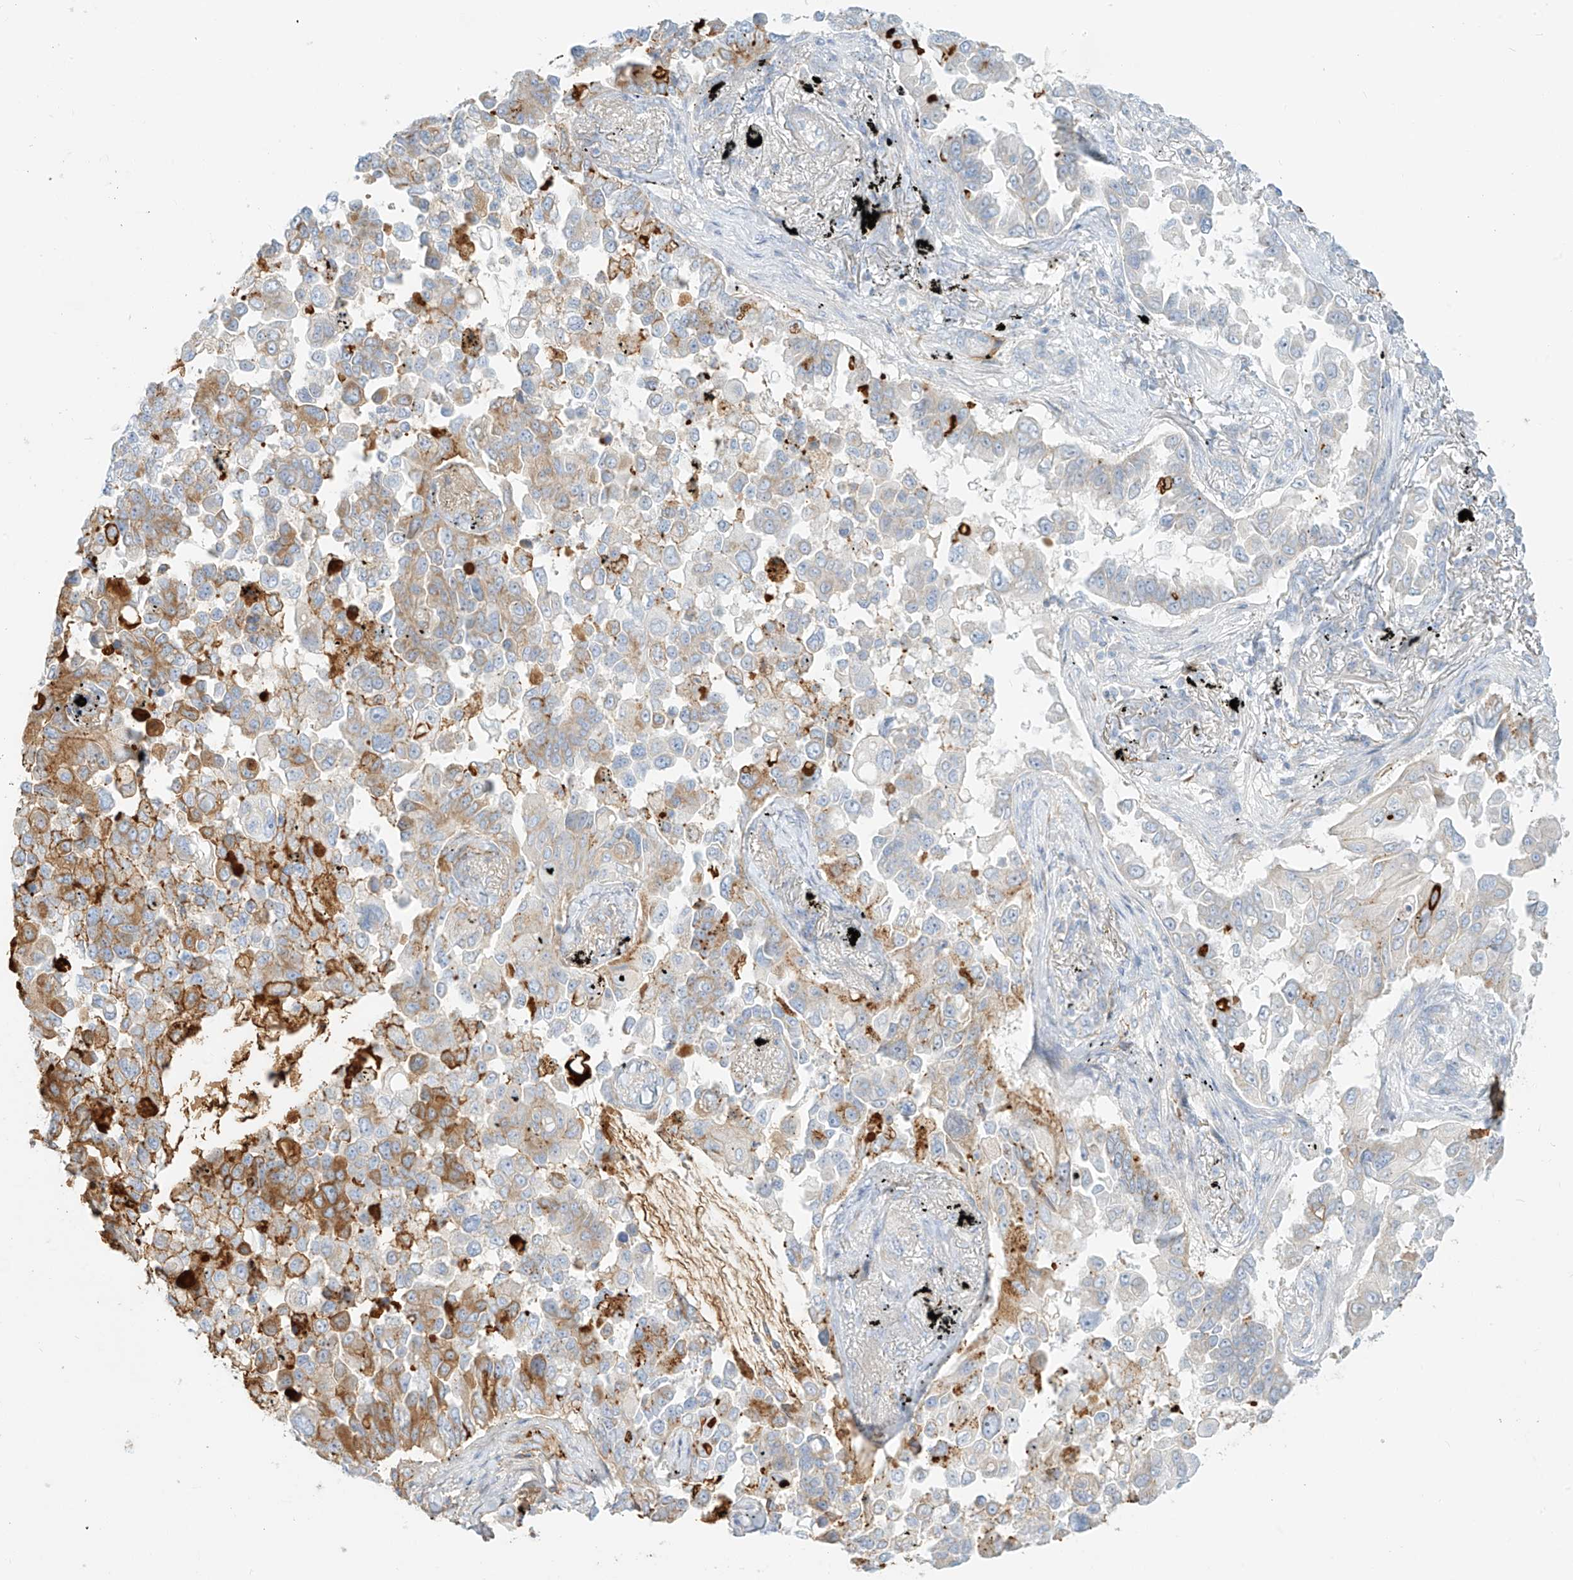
{"staining": {"intensity": "moderate", "quantity": "25%-75%", "location": "cytoplasmic/membranous"}, "tissue": "lung cancer", "cell_type": "Tumor cells", "image_type": "cancer", "snomed": [{"axis": "morphology", "description": "Adenocarcinoma, NOS"}, {"axis": "topography", "description": "Lung"}], "caption": "This histopathology image exhibits IHC staining of adenocarcinoma (lung), with medium moderate cytoplasmic/membranous staining in approximately 25%-75% of tumor cells.", "gene": "OCSTAMP", "patient": {"sex": "female", "age": 67}}